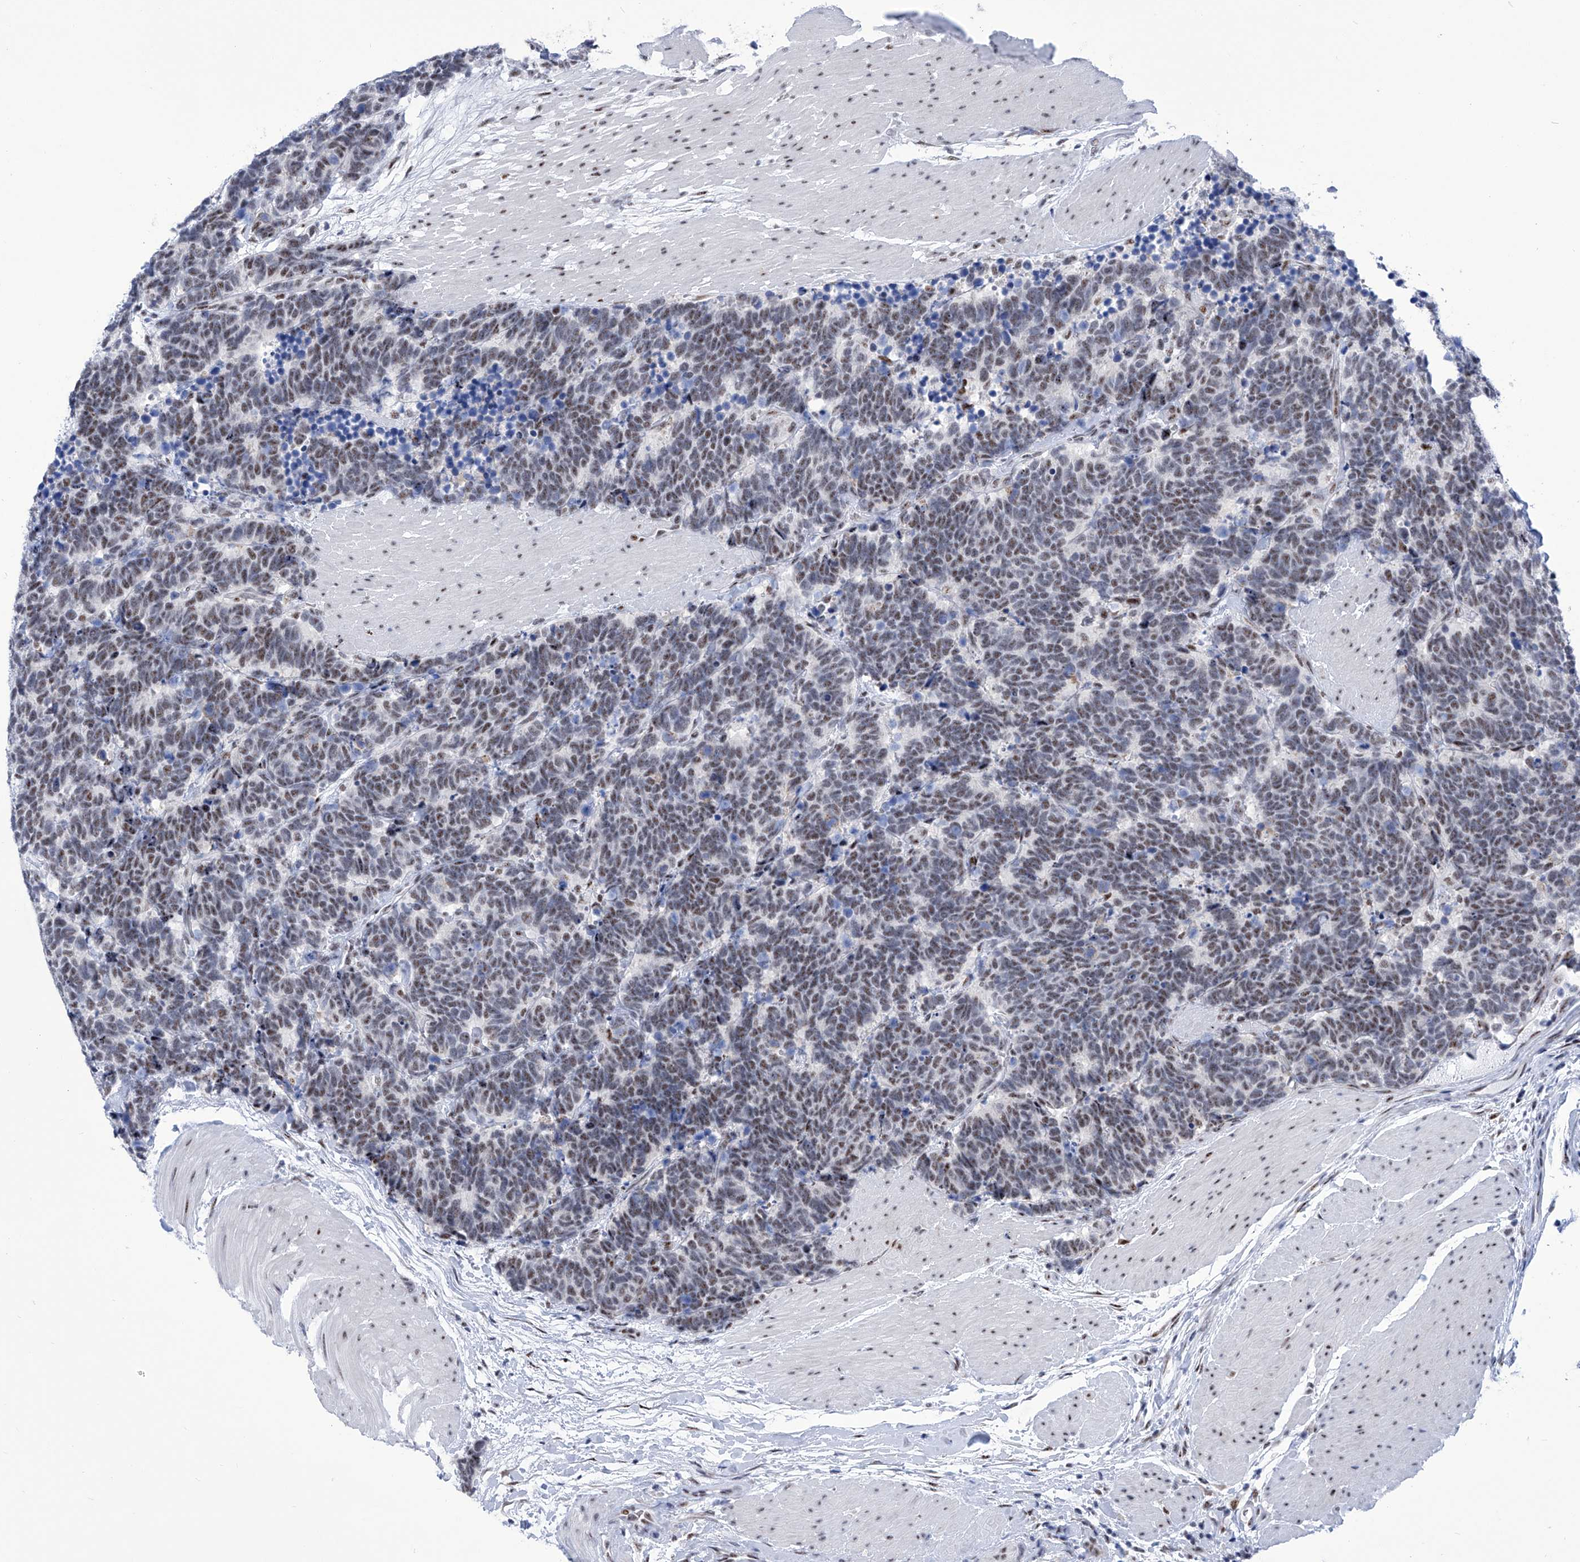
{"staining": {"intensity": "moderate", "quantity": "25%-75%", "location": "nuclear"}, "tissue": "carcinoid", "cell_type": "Tumor cells", "image_type": "cancer", "snomed": [{"axis": "morphology", "description": "Carcinoma, NOS"}, {"axis": "morphology", "description": "Carcinoid, malignant, NOS"}, {"axis": "topography", "description": "Urinary bladder"}], "caption": "Human carcinoid stained with a protein marker demonstrates moderate staining in tumor cells.", "gene": "SART1", "patient": {"sex": "male", "age": 57}}